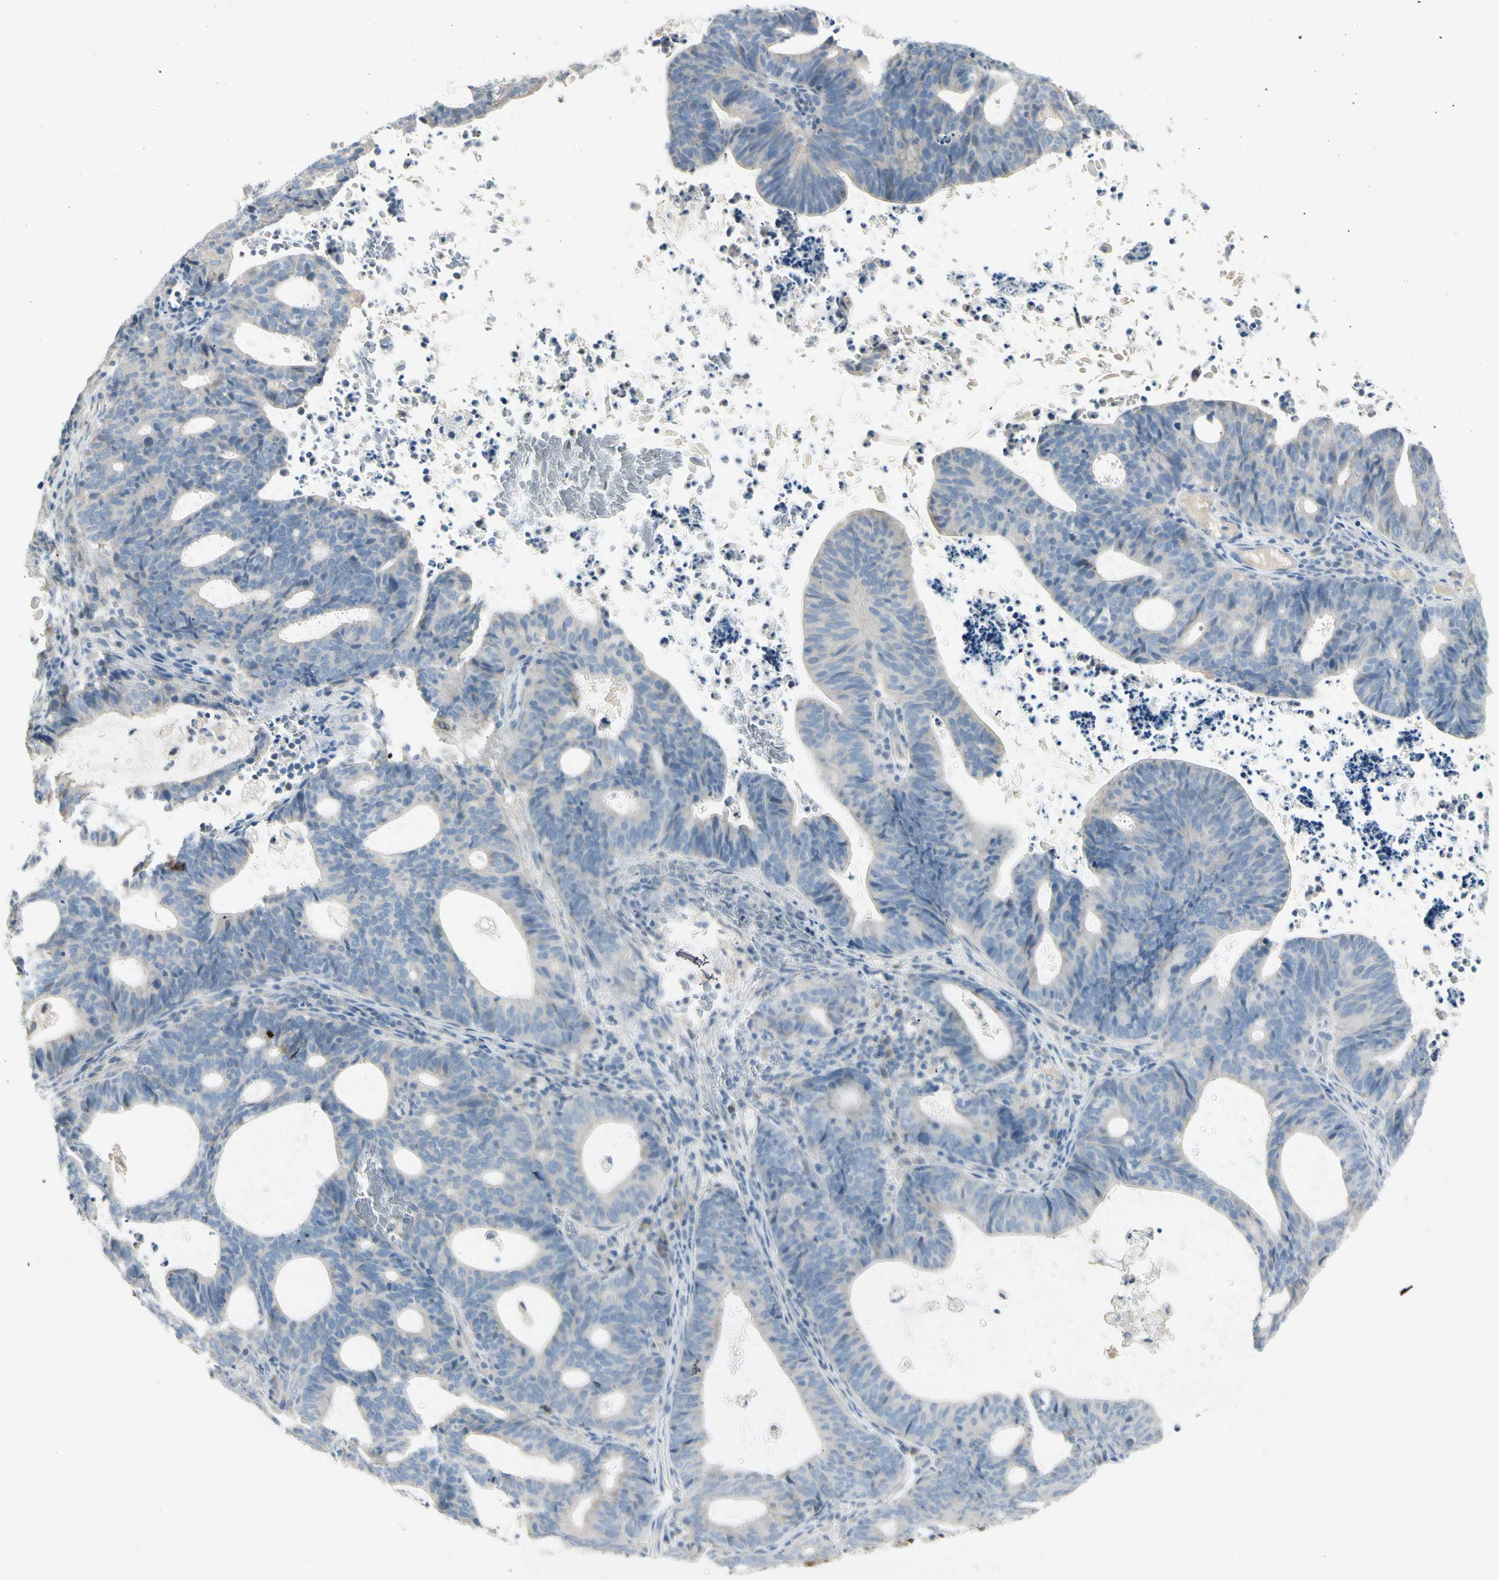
{"staining": {"intensity": "negative", "quantity": "none", "location": "none"}, "tissue": "endometrial cancer", "cell_type": "Tumor cells", "image_type": "cancer", "snomed": [{"axis": "morphology", "description": "Adenocarcinoma, NOS"}, {"axis": "topography", "description": "Uterus"}], "caption": "There is no significant positivity in tumor cells of endometrial cancer.", "gene": "CYP2E1", "patient": {"sex": "female", "age": 83}}